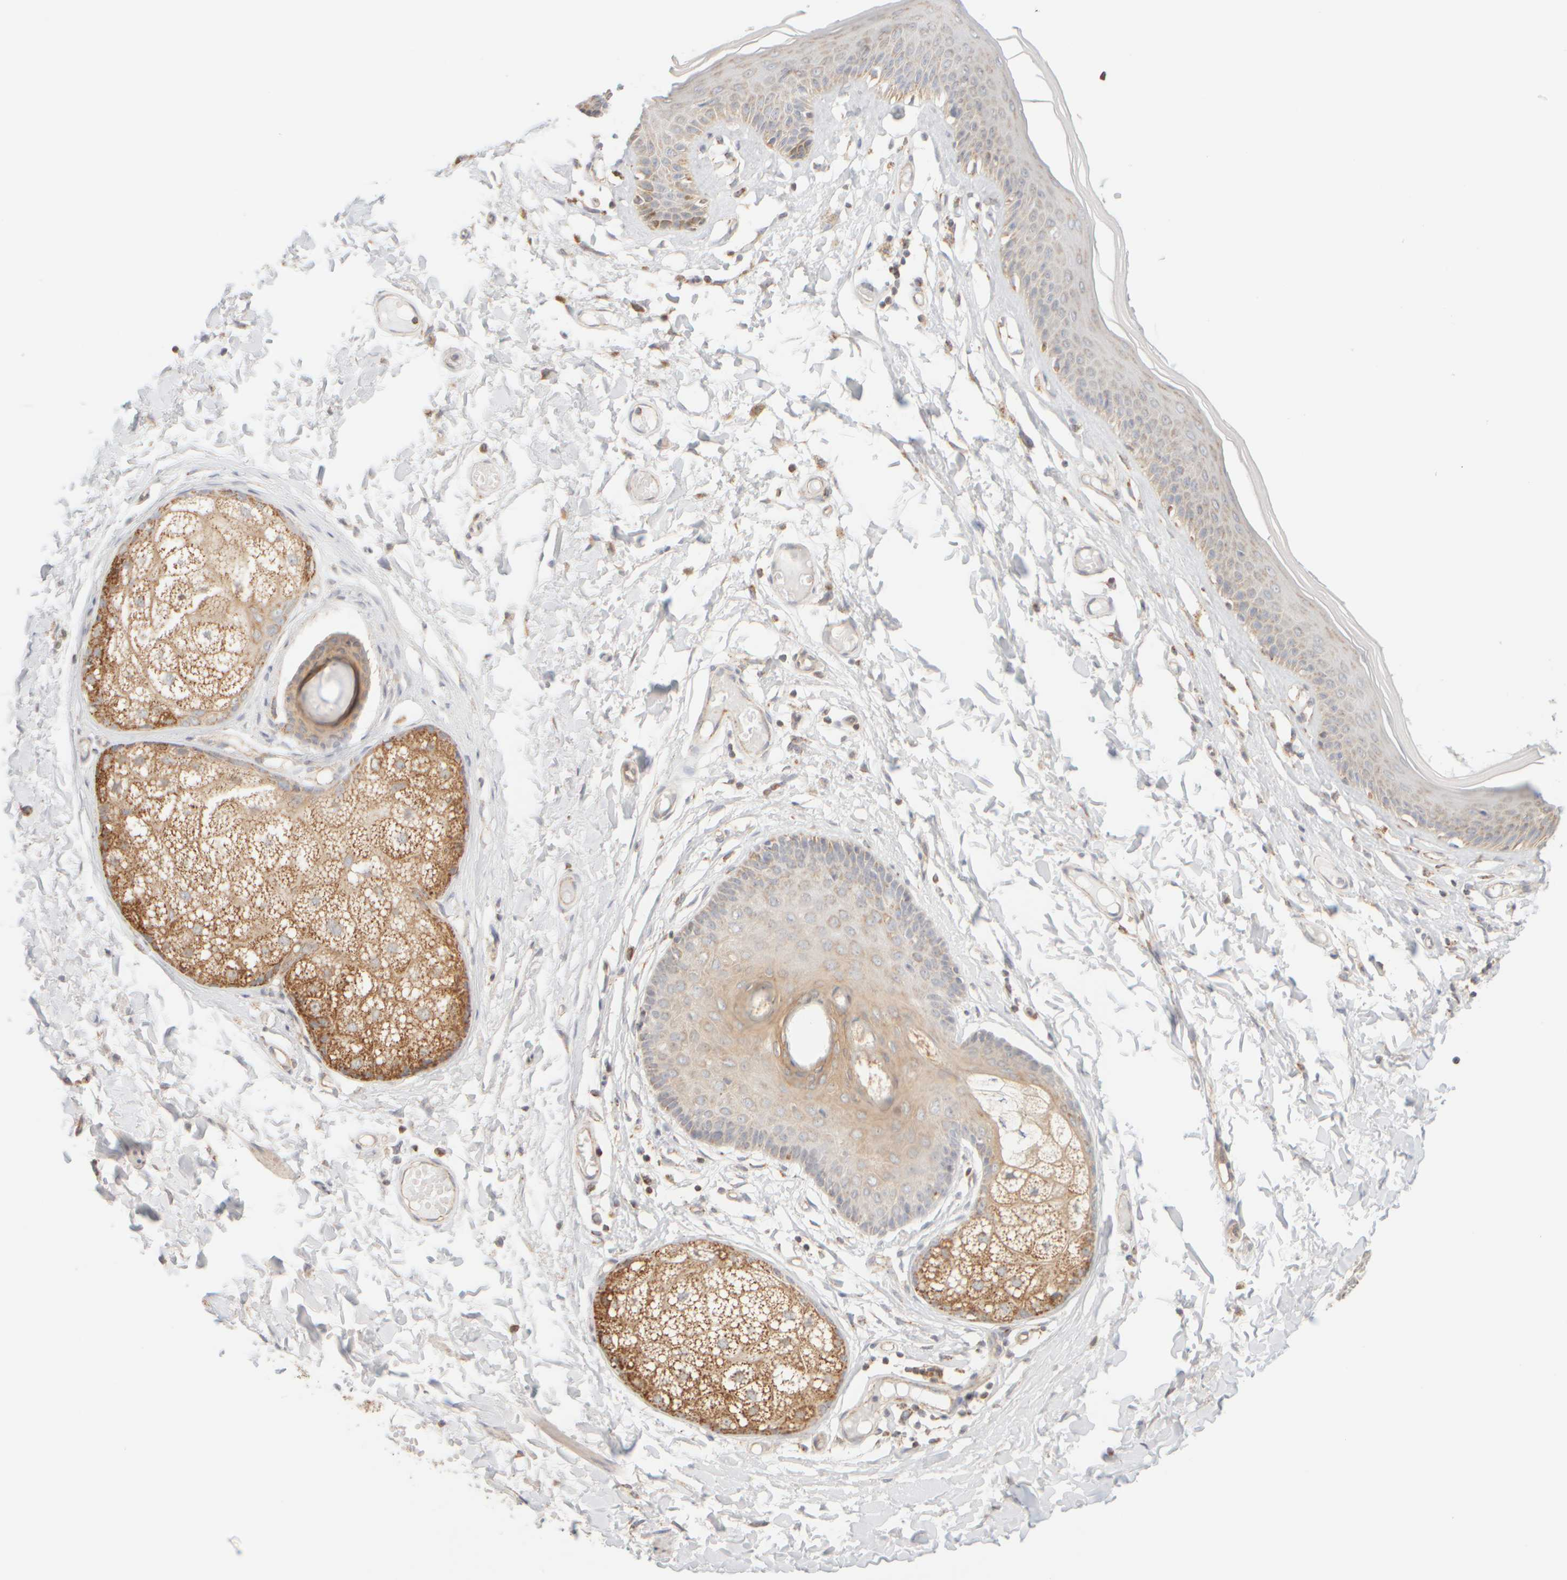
{"staining": {"intensity": "moderate", "quantity": "25%-75%", "location": "cytoplasmic/membranous"}, "tissue": "skin", "cell_type": "Epidermal cells", "image_type": "normal", "snomed": [{"axis": "morphology", "description": "Normal tissue, NOS"}, {"axis": "topography", "description": "Vulva"}], "caption": "A brown stain labels moderate cytoplasmic/membranous expression of a protein in epidermal cells of normal skin. (DAB IHC with brightfield microscopy, high magnification).", "gene": "APBB2", "patient": {"sex": "female", "age": 73}}